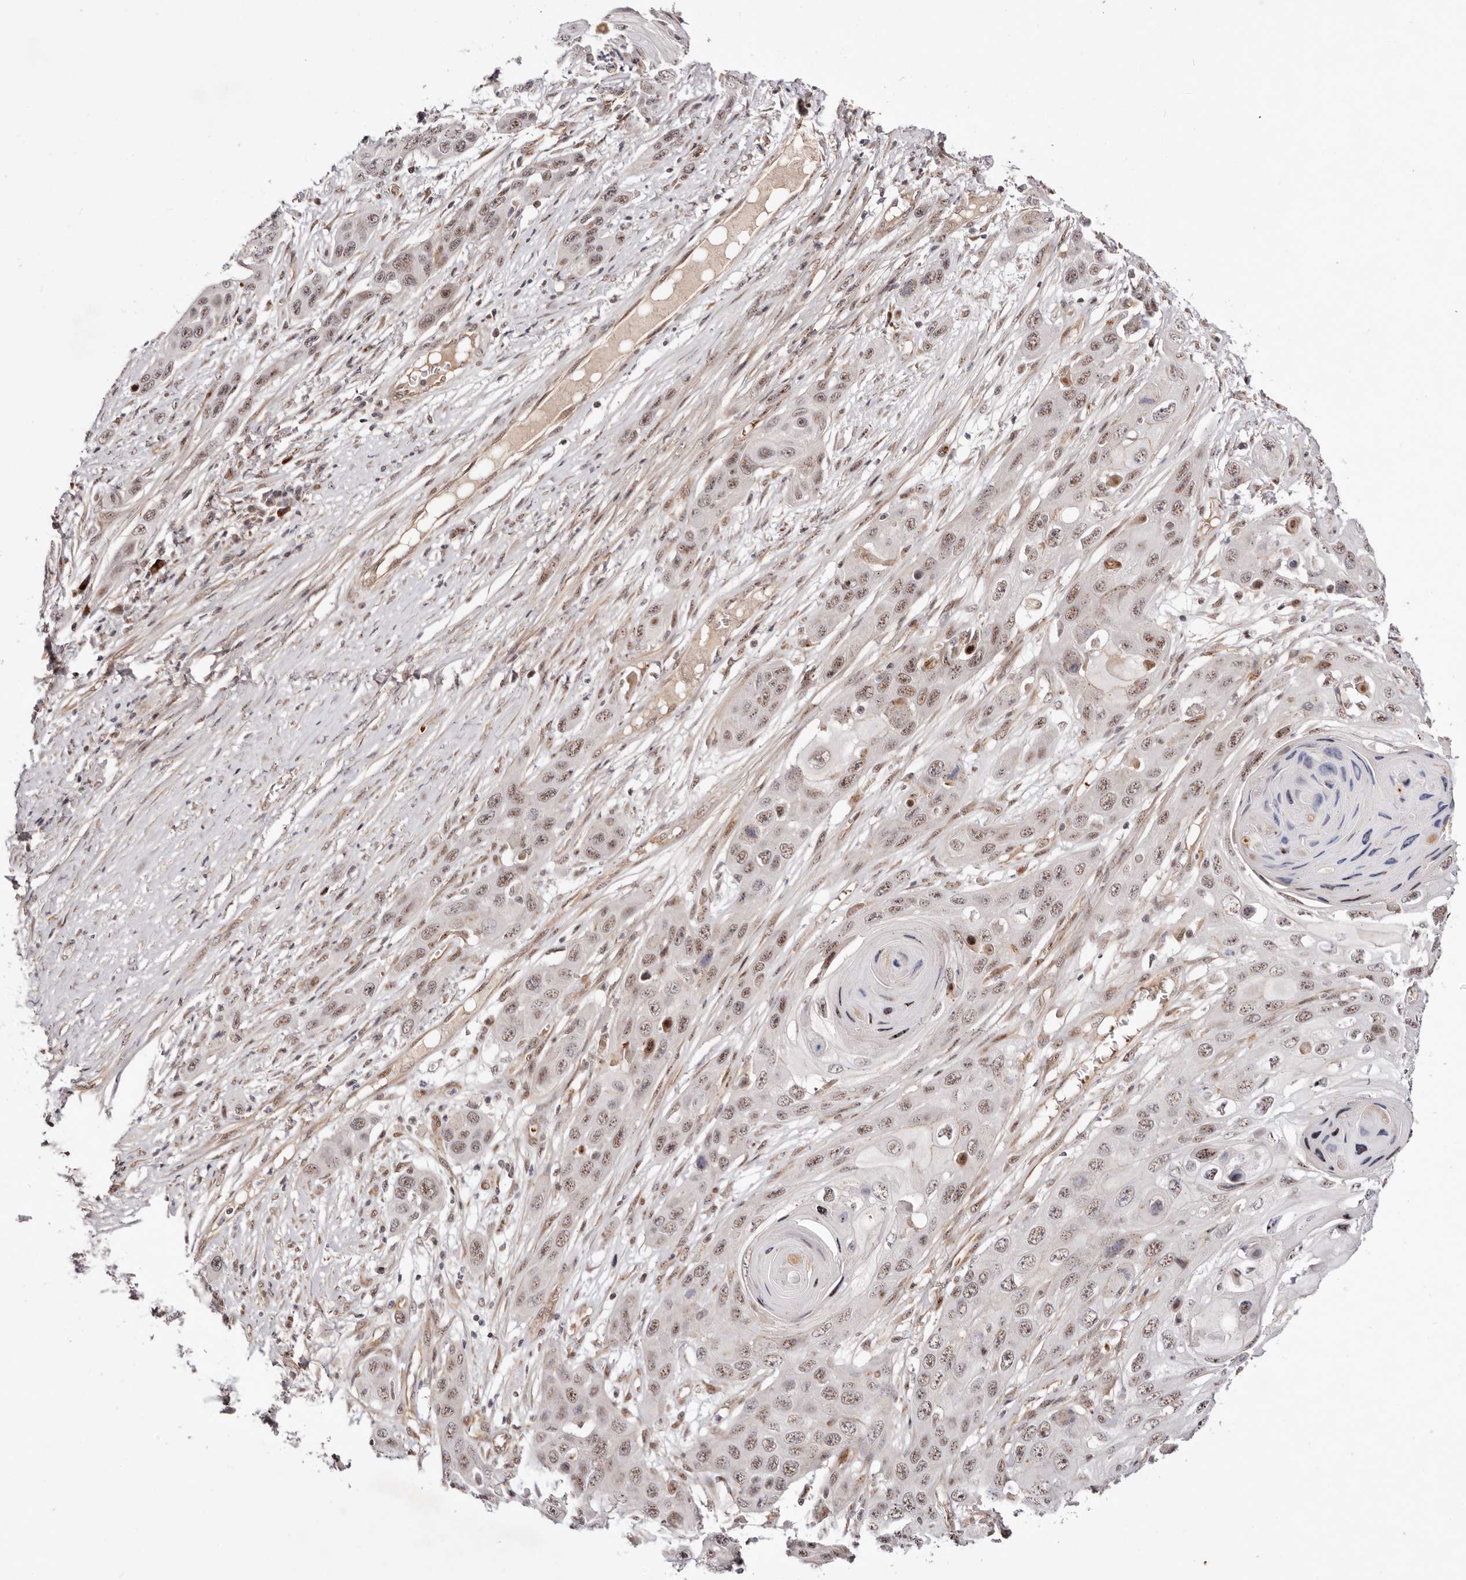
{"staining": {"intensity": "moderate", "quantity": ">75%", "location": "nuclear"}, "tissue": "skin cancer", "cell_type": "Tumor cells", "image_type": "cancer", "snomed": [{"axis": "morphology", "description": "Squamous cell carcinoma, NOS"}, {"axis": "topography", "description": "Skin"}], "caption": "A medium amount of moderate nuclear expression is seen in about >75% of tumor cells in squamous cell carcinoma (skin) tissue.", "gene": "WRN", "patient": {"sex": "male", "age": 55}}